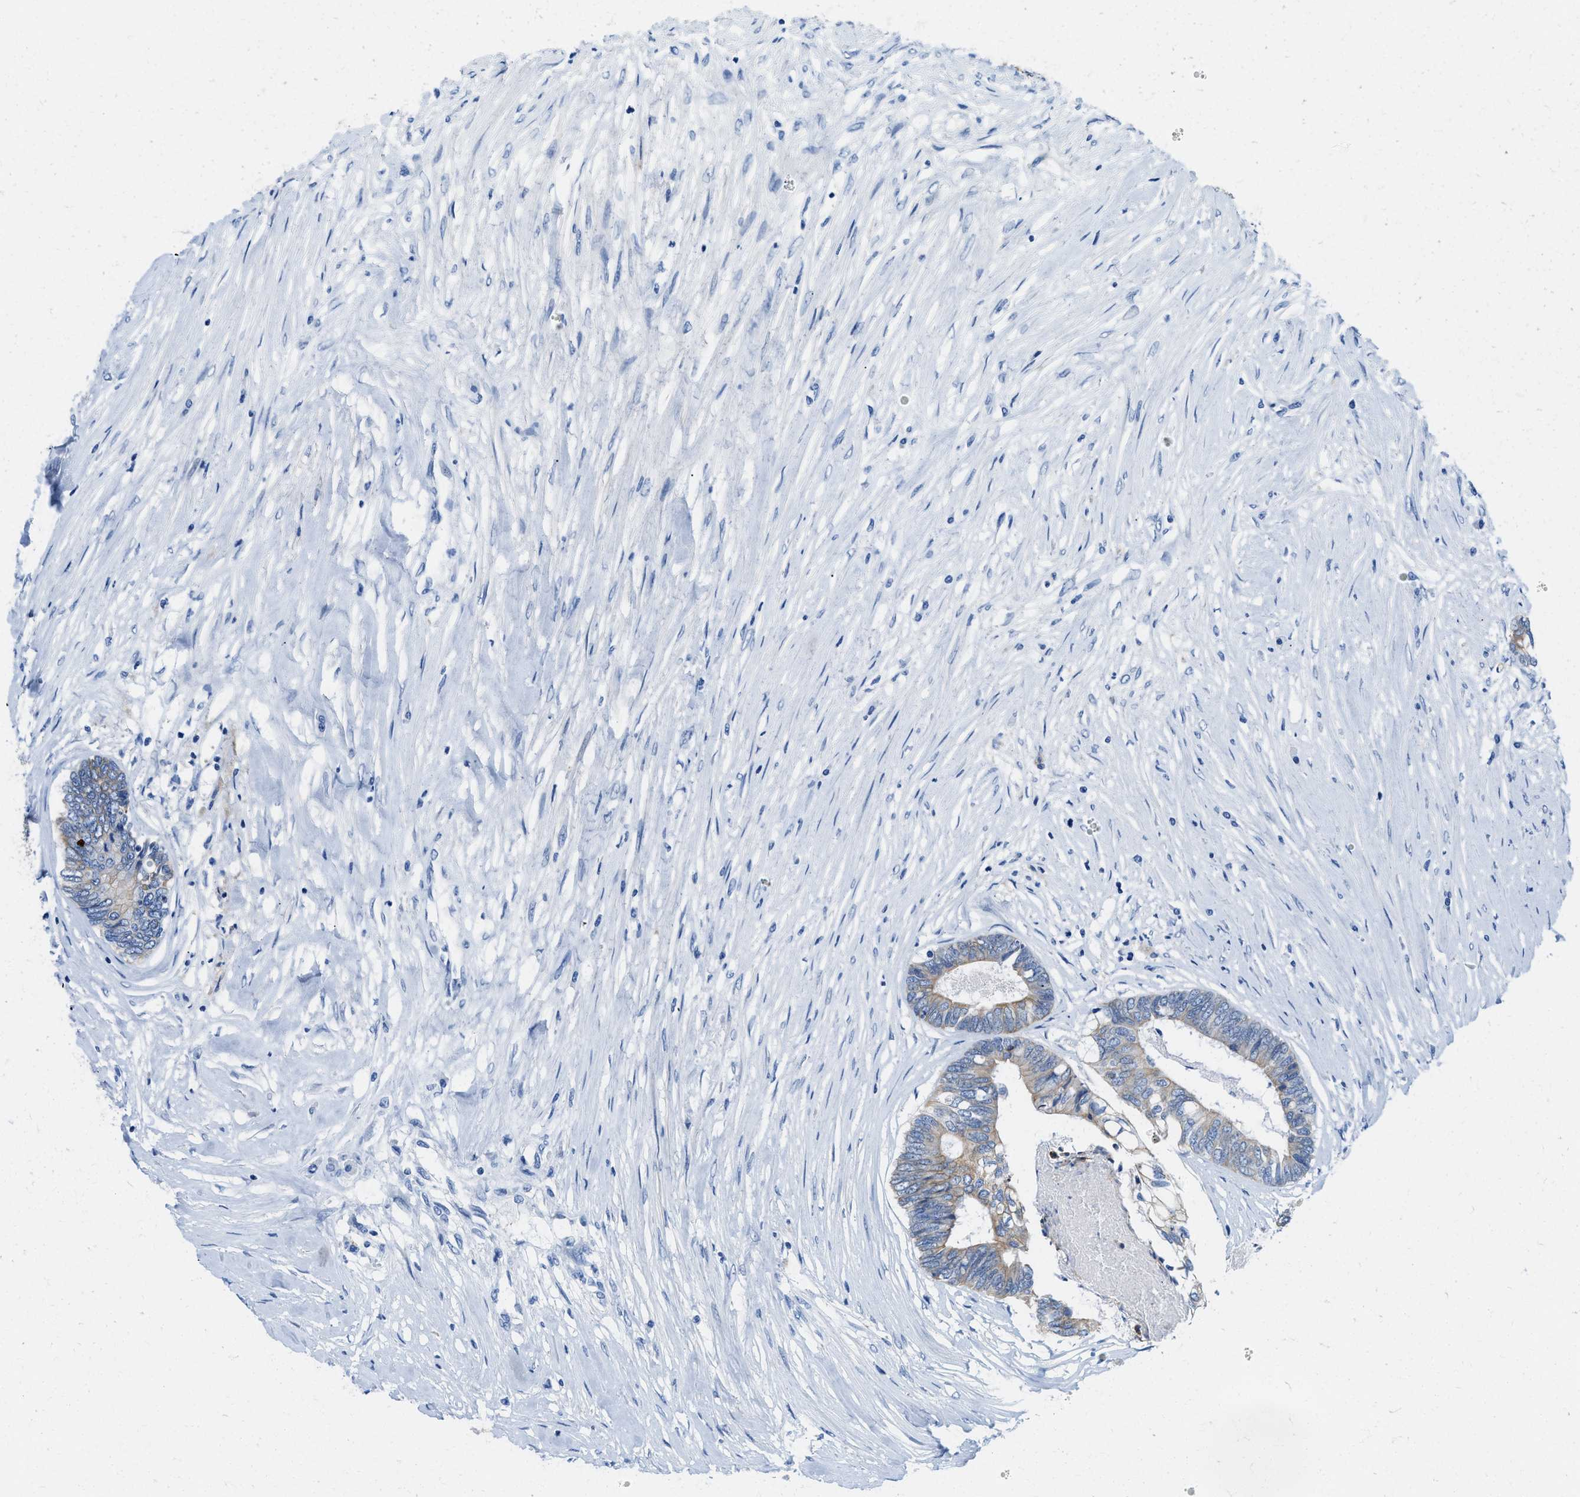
{"staining": {"intensity": "moderate", "quantity": "25%-75%", "location": "cytoplasmic/membranous"}, "tissue": "colorectal cancer", "cell_type": "Tumor cells", "image_type": "cancer", "snomed": [{"axis": "morphology", "description": "Adenocarcinoma, NOS"}, {"axis": "topography", "description": "Rectum"}], "caption": "Tumor cells reveal medium levels of moderate cytoplasmic/membranous positivity in about 25%-75% of cells in human adenocarcinoma (colorectal).", "gene": "BPGM", "patient": {"sex": "male", "age": 63}}